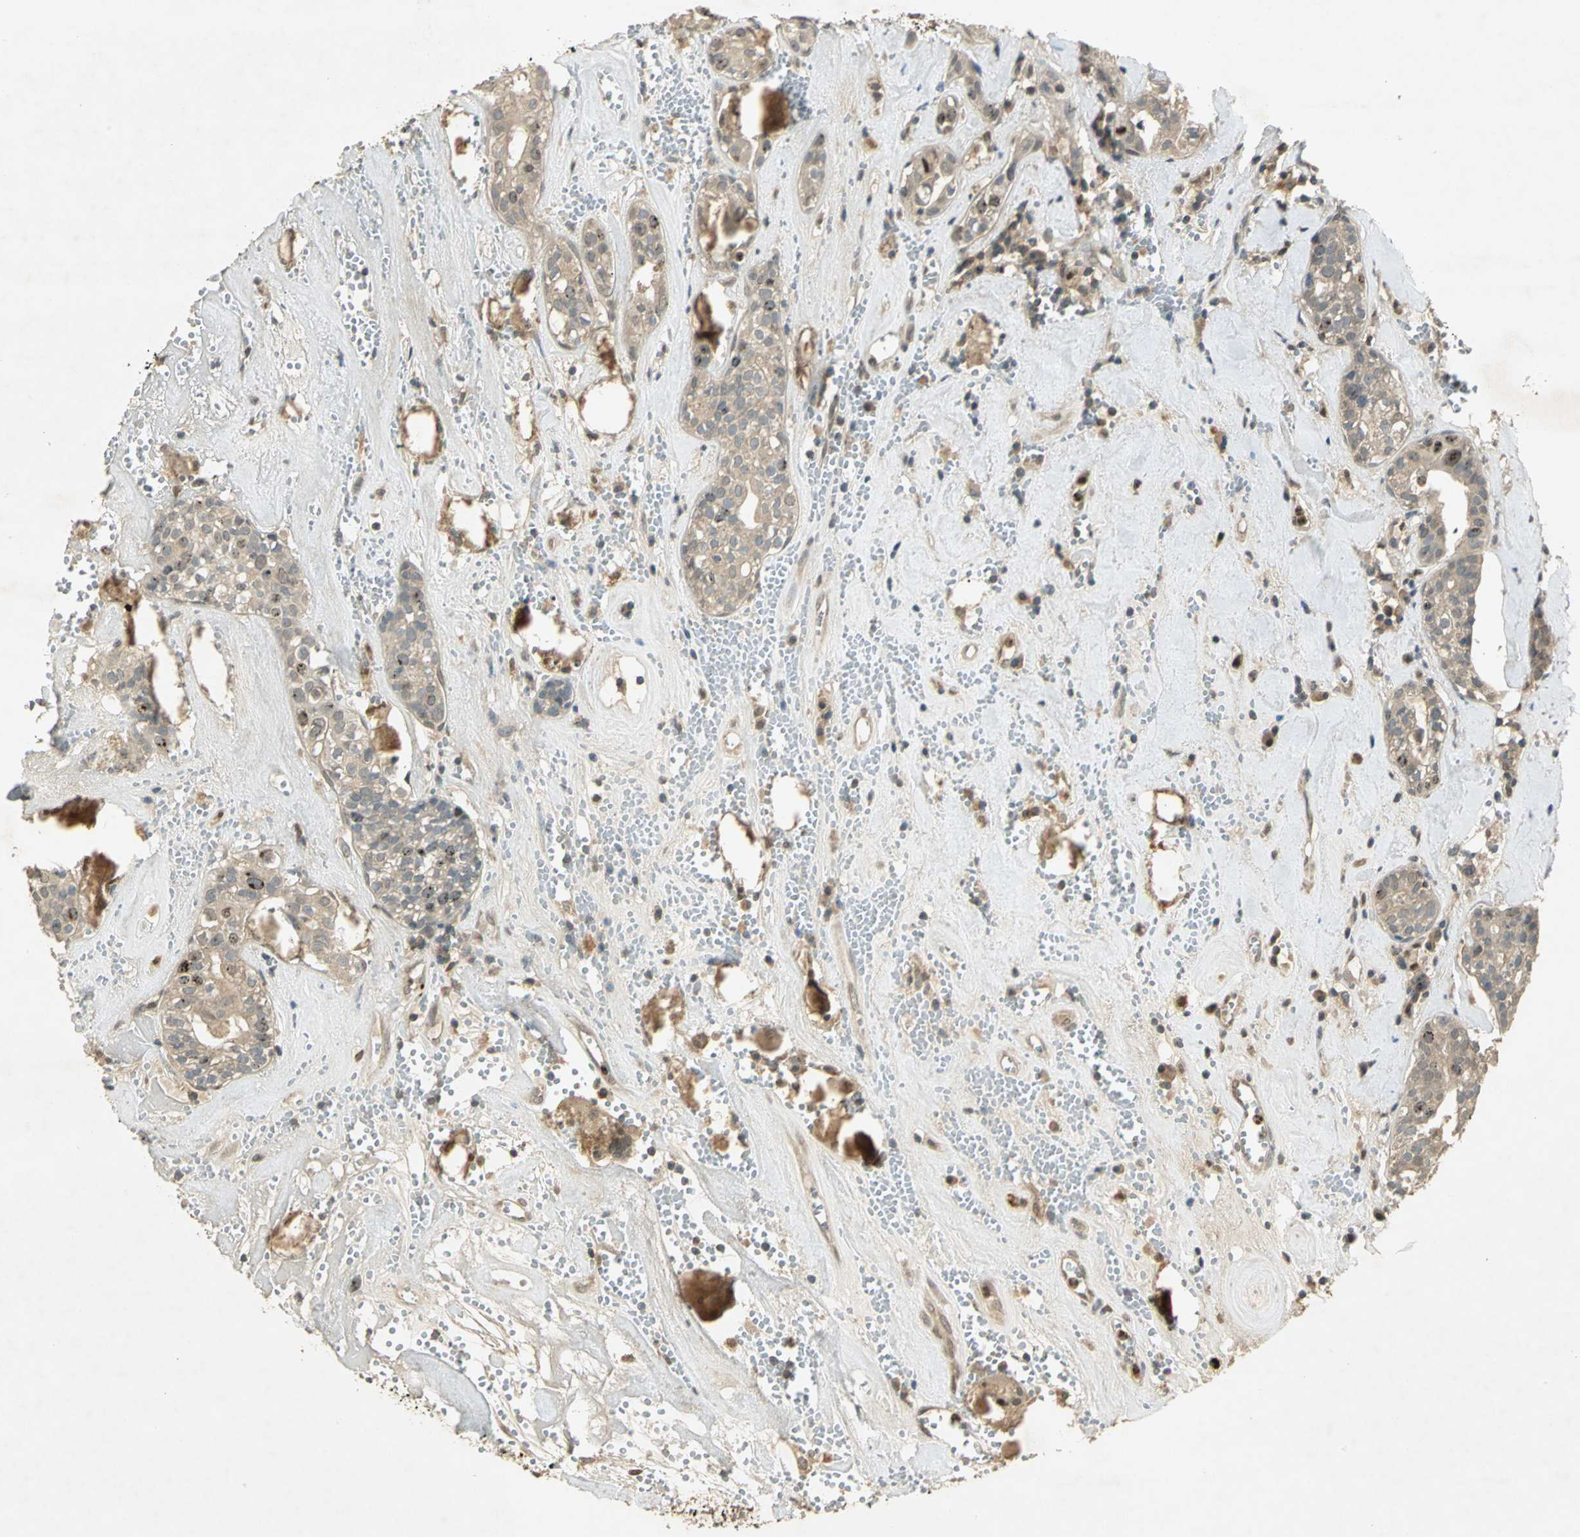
{"staining": {"intensity": "weak", "quantity": ">75%", "location": "cytoplasmic/membranous"}, "tissue": "head and neck cancer", "cell_type": "Tumor cells", "image_type": "cancer", "snomed": [{"axis": "morphology", "description": "Adenocarcinoma, NOS"}, {"axis": "topography", "description": "Salivary gland"}, {"axis": "topography", "description": "Head-Neck"}], "caption": "This histopathology image reveals IHC staining of head and neck cancer (adenocarcinoma), with low weak cytoplasmic/membranous expression in approximately >75% of tumor cells.", "gene": "BIRC2", "patient": {"sex": "female", "age": 65}}